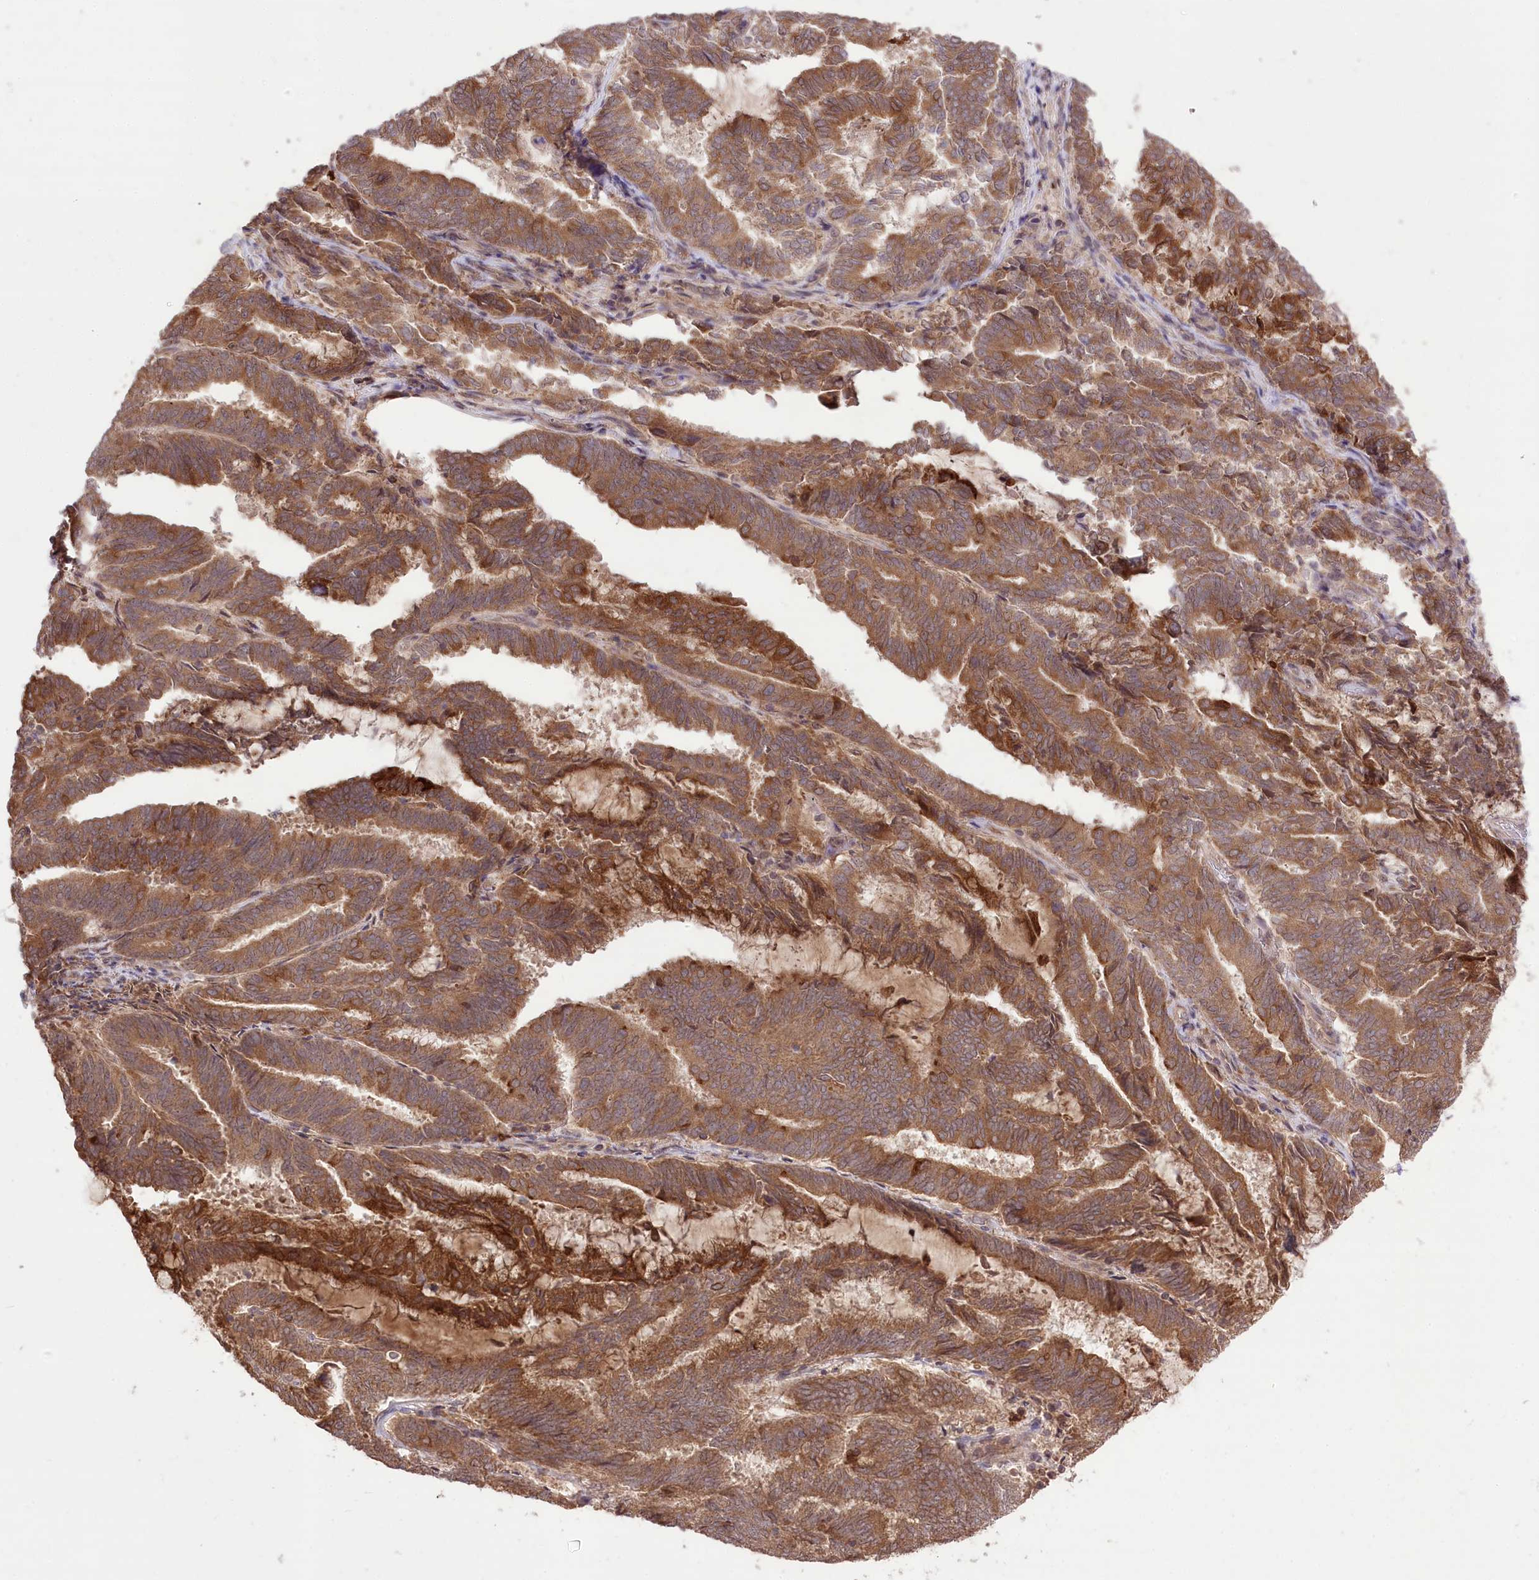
{"staining": {"intensity": "strong", "quantity": ">75%", "location": "cytoplasmic/membranous"}, "tissue": "endometrial cancer", "cell_type": "Tumor cells", "image_type": "cancer", "snomed": [{"axis": "morphology", "description": "Adenocarcinoma, NOS"}, {"axis": "topography", "description": "Endometrium"}], "caption": "An immunohistochemistry histopathology image of tumor tissue is shown. Protein staining in brown highlights strong cytoplasmic/membranous positivity in endometrial adenocarcinoma within tumor cells.", "gene": "HELT", "patient": {"sex": "female", "age": 80}}